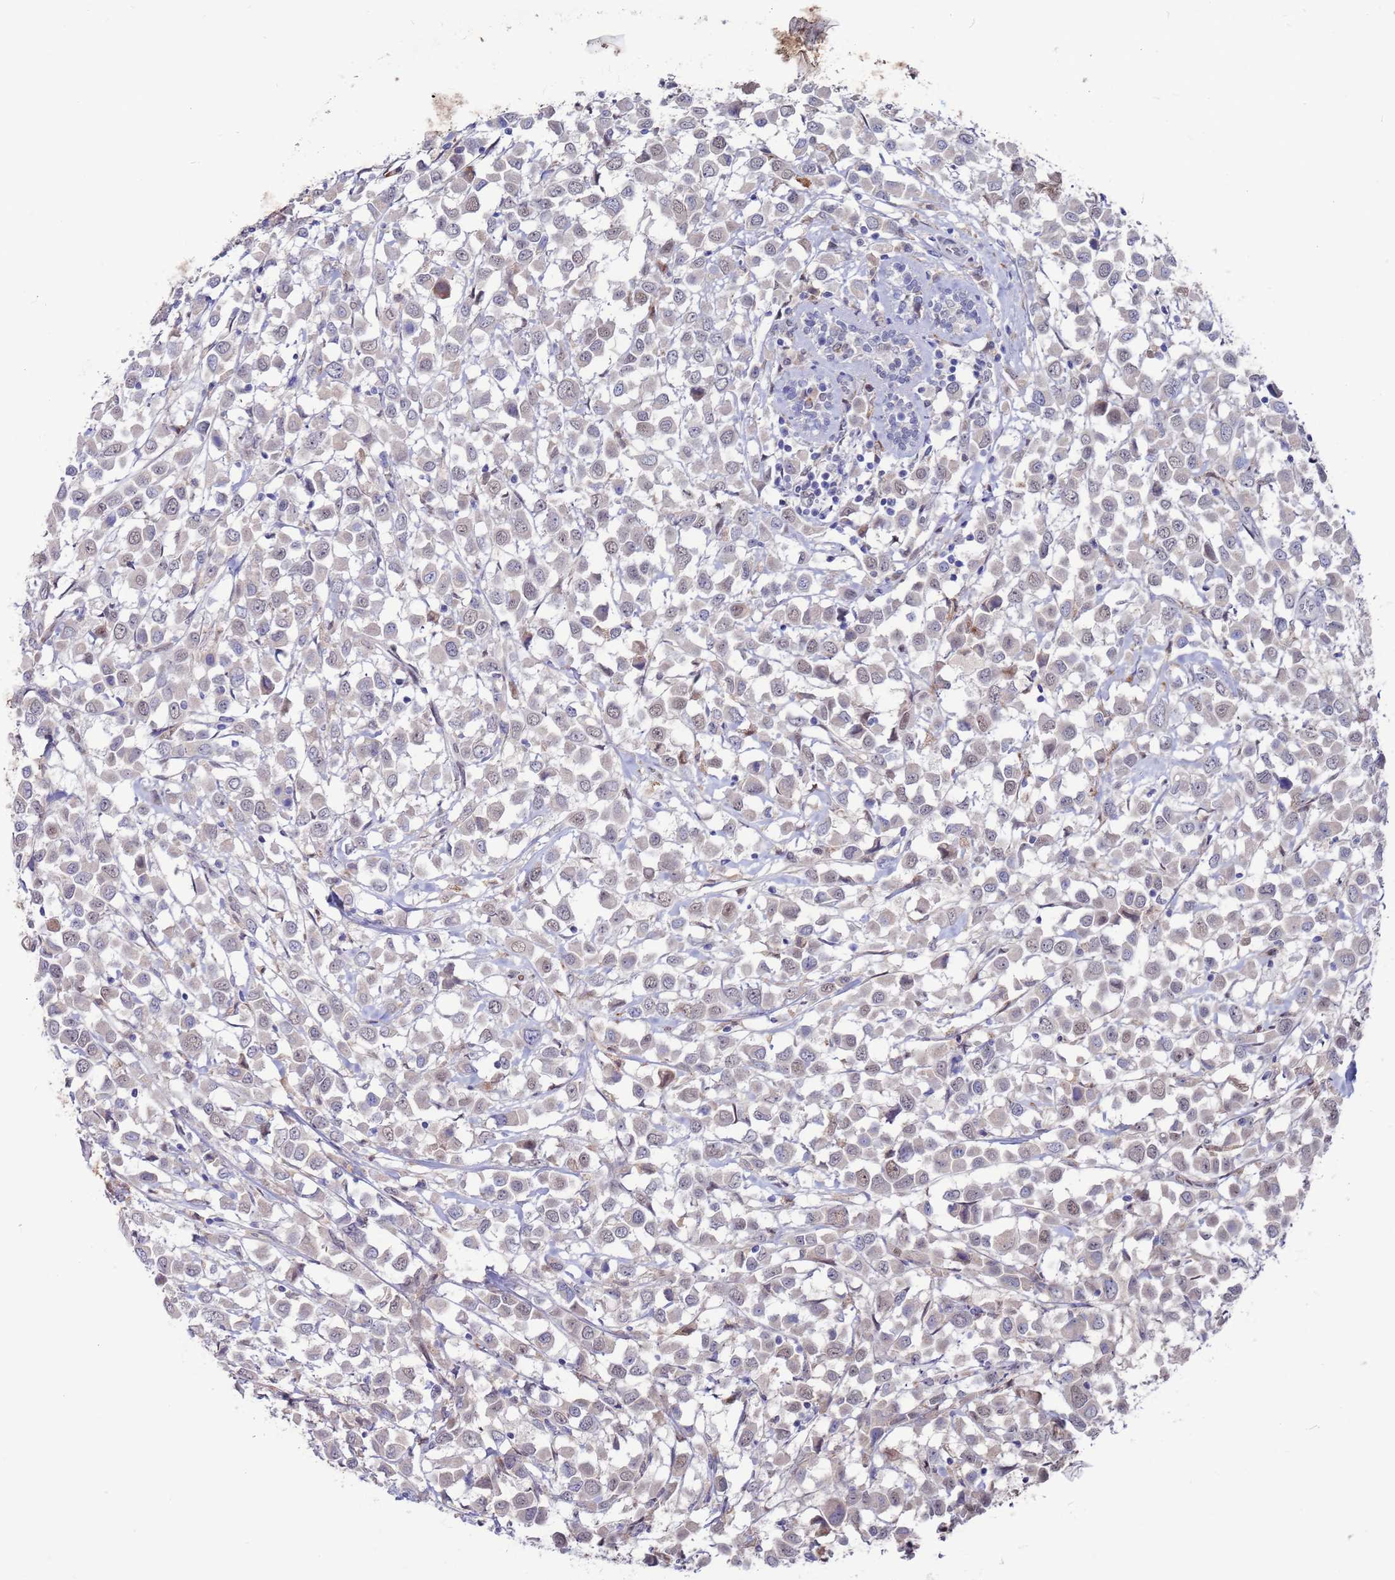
{"staining": {"intensity": "weak", "quantity": "25%-75%", "location": "cytoplasmic/membranous,nuclear"}, "tissue": "breast cancer", "cell_type": "Tumor cells", "image_type": "cancer", "snomed": [{"axis": "morphology", "description": "Duct carcinoma"}, {"axis": "topography", "description": "Breast"}], "caption": "Breast cancer stained with a protein marker shows weak staining in tumor cells.", "gene": "FBXO27", "patient": {"sex": "female", "age": 61}}